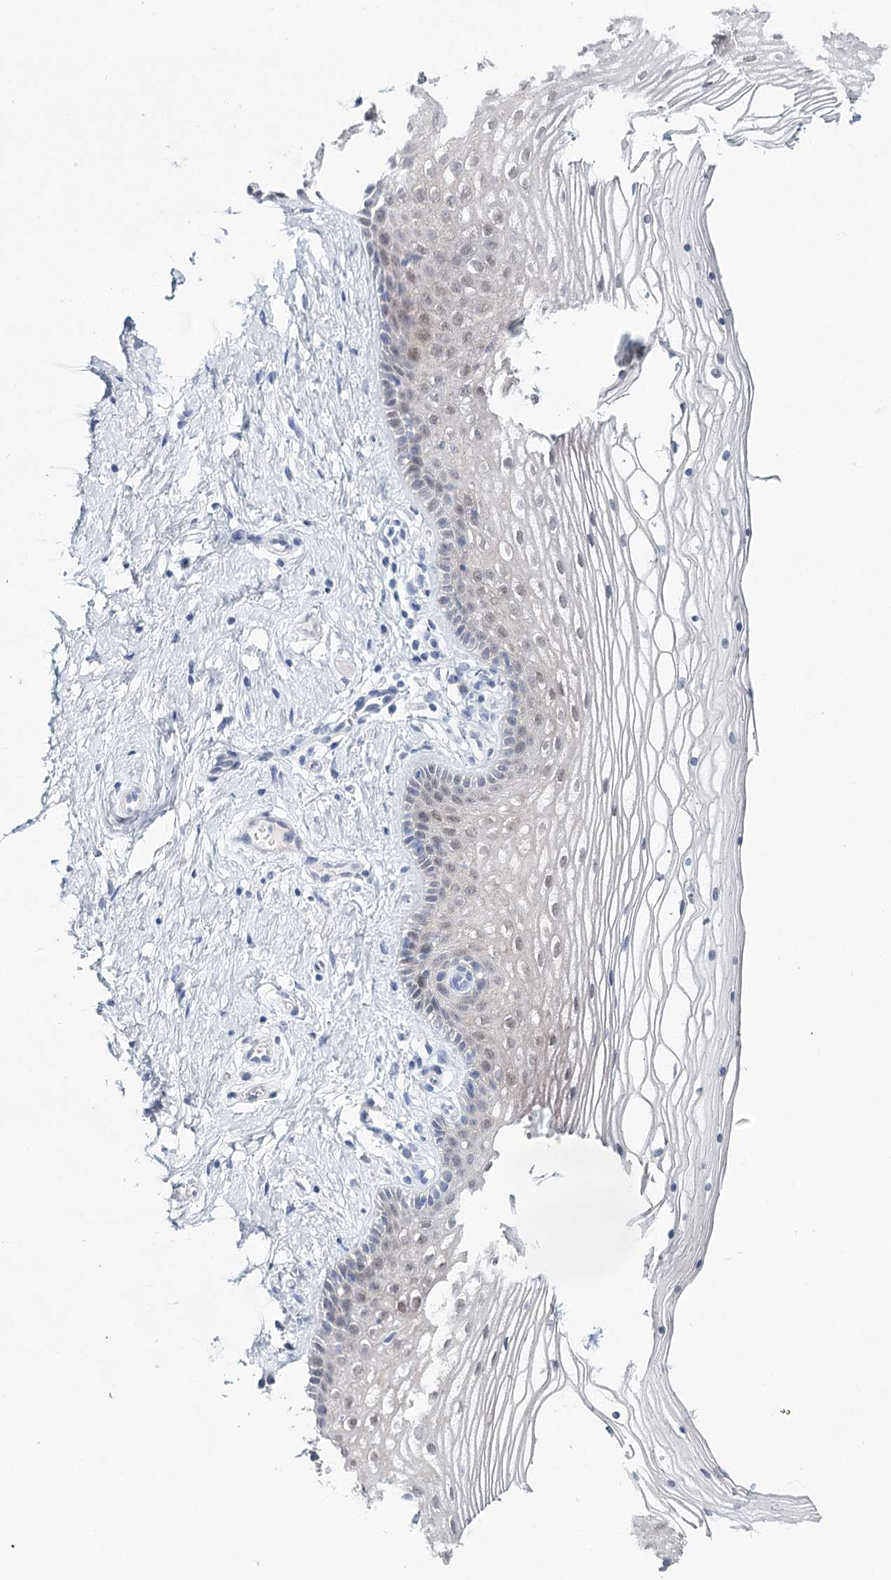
{"staining": {"intensity": "weak", "quantity": "<25%", "location": "cytoplasmic/membranous"}, "tissue": "vagina", "cell_type": "Squamous epithelial cells", "image_type": "normal", "snomed": [{"axis": "morphology", "description": "Normal tissue, NOS"}, {"axis": "topography", "description": "Vagina"}], "caption": "This micrograph is of normal vagina stained with immunohistochemistry to label a protein in brown with the nuclei are counter-stained blue. There is no expression in squamous epithelial cells. The staining was performed using DAB (3,3'-diaminobenzidine) to visualize the protein expression in brown, while the nuclei were stained in blue with hematoxylin (Magnification: 20x).", "gene": "HSPA4L", "patient": {"sex": "female", "age": 46}}